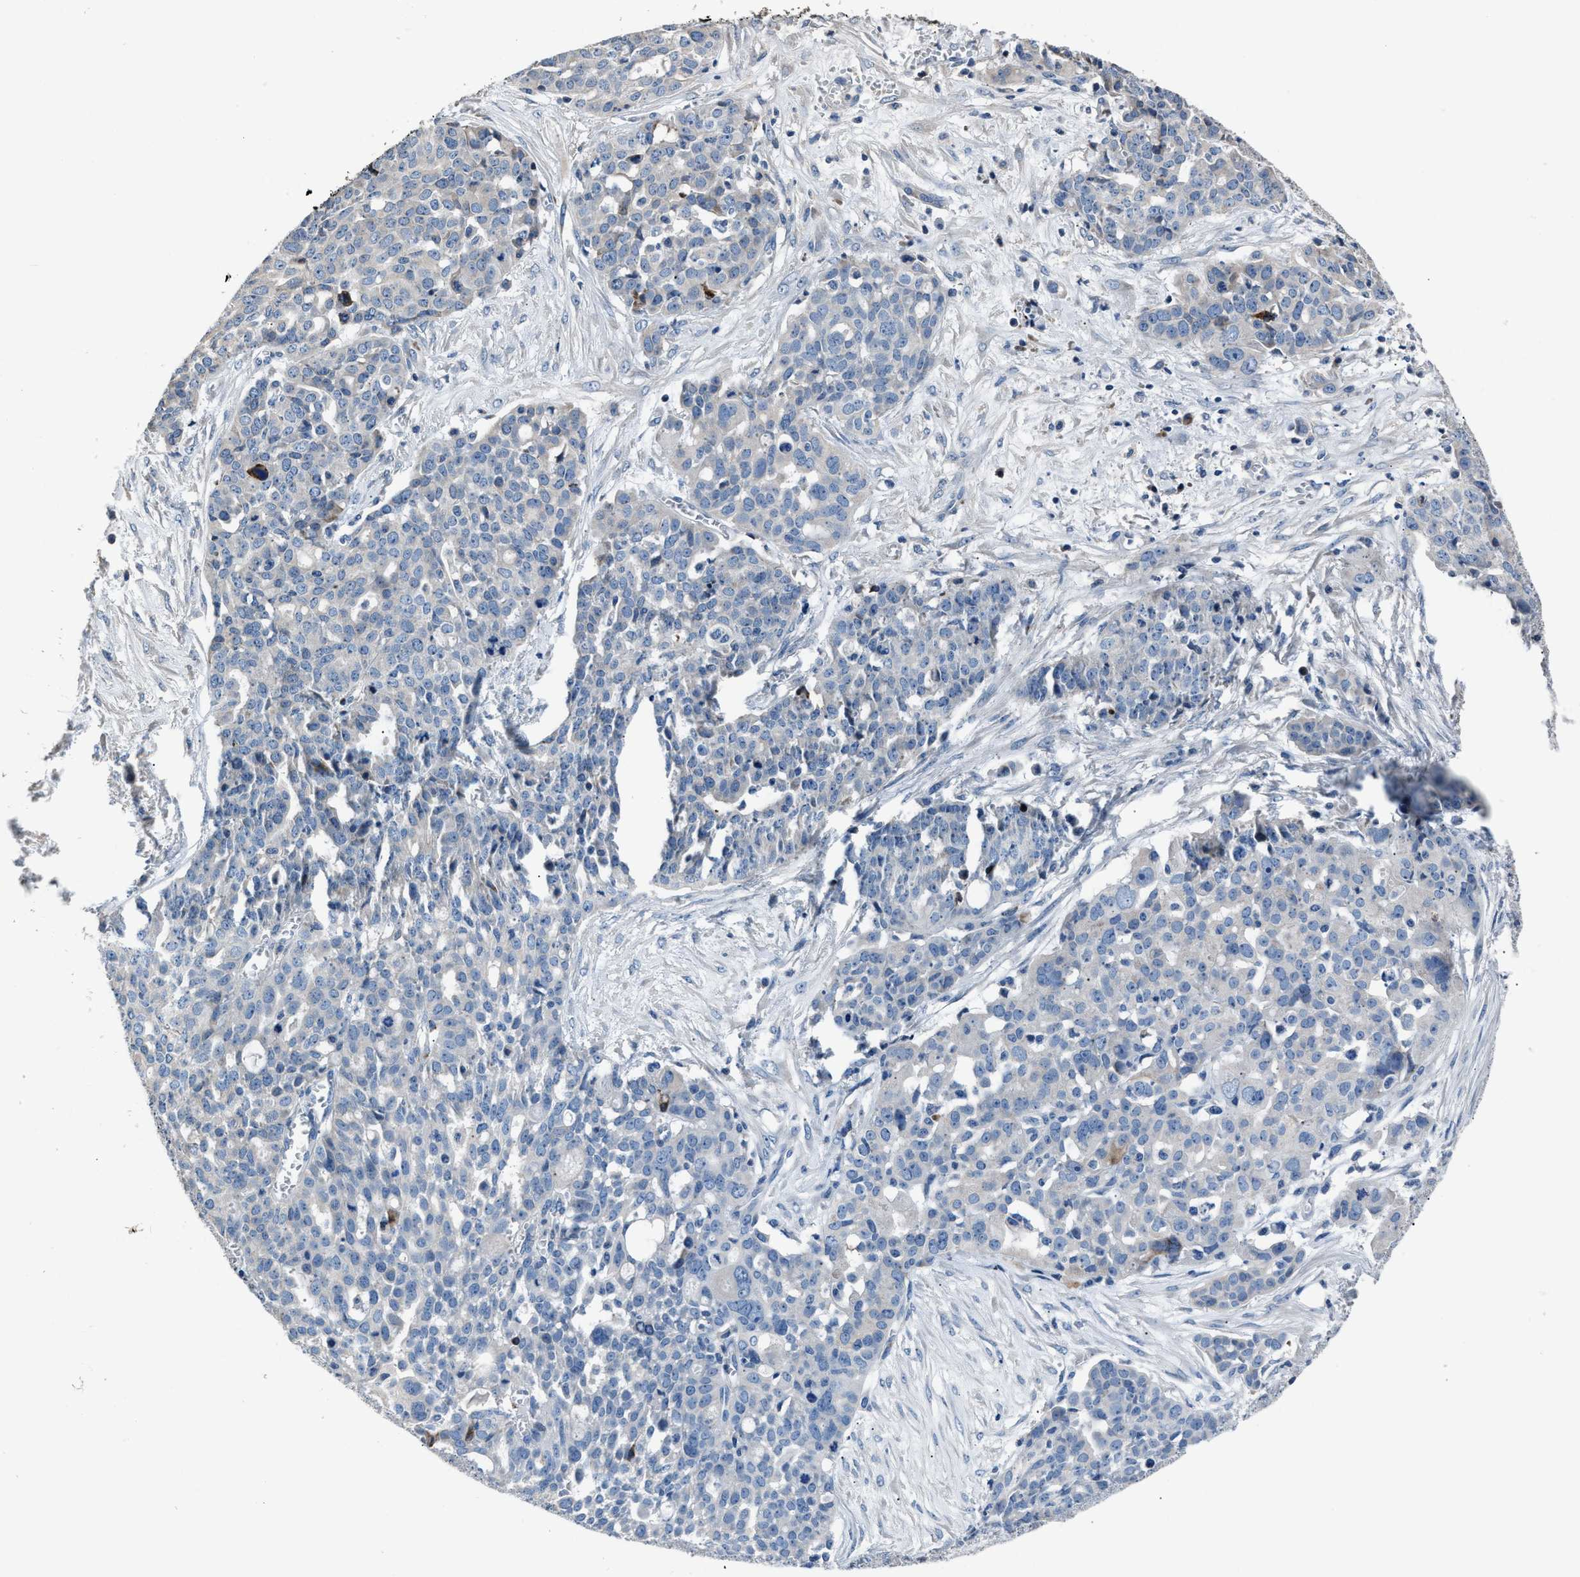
{"staining": {"intensity": "negative", "quantity": "none", "location": "none"}, "tissue": "ovarian cancer", "cell_type": "Tumor cells", "image_type": "cancer", "snomed": [{"axis": "morphology", "description": "Cystadenocarcinoma, serous, NOS"}, {"axis": "topography", "description": "Soft tissue"}, {"axis": "topography", "description": "Ovary"}], "caption": "Micrograph shows no protein positivity in tumor cells of ovarian cancer (serous cystadenocarcinoma) tissue.", "gene": "DNAJC24", "patient": {"sex": "female", "age": 57}}